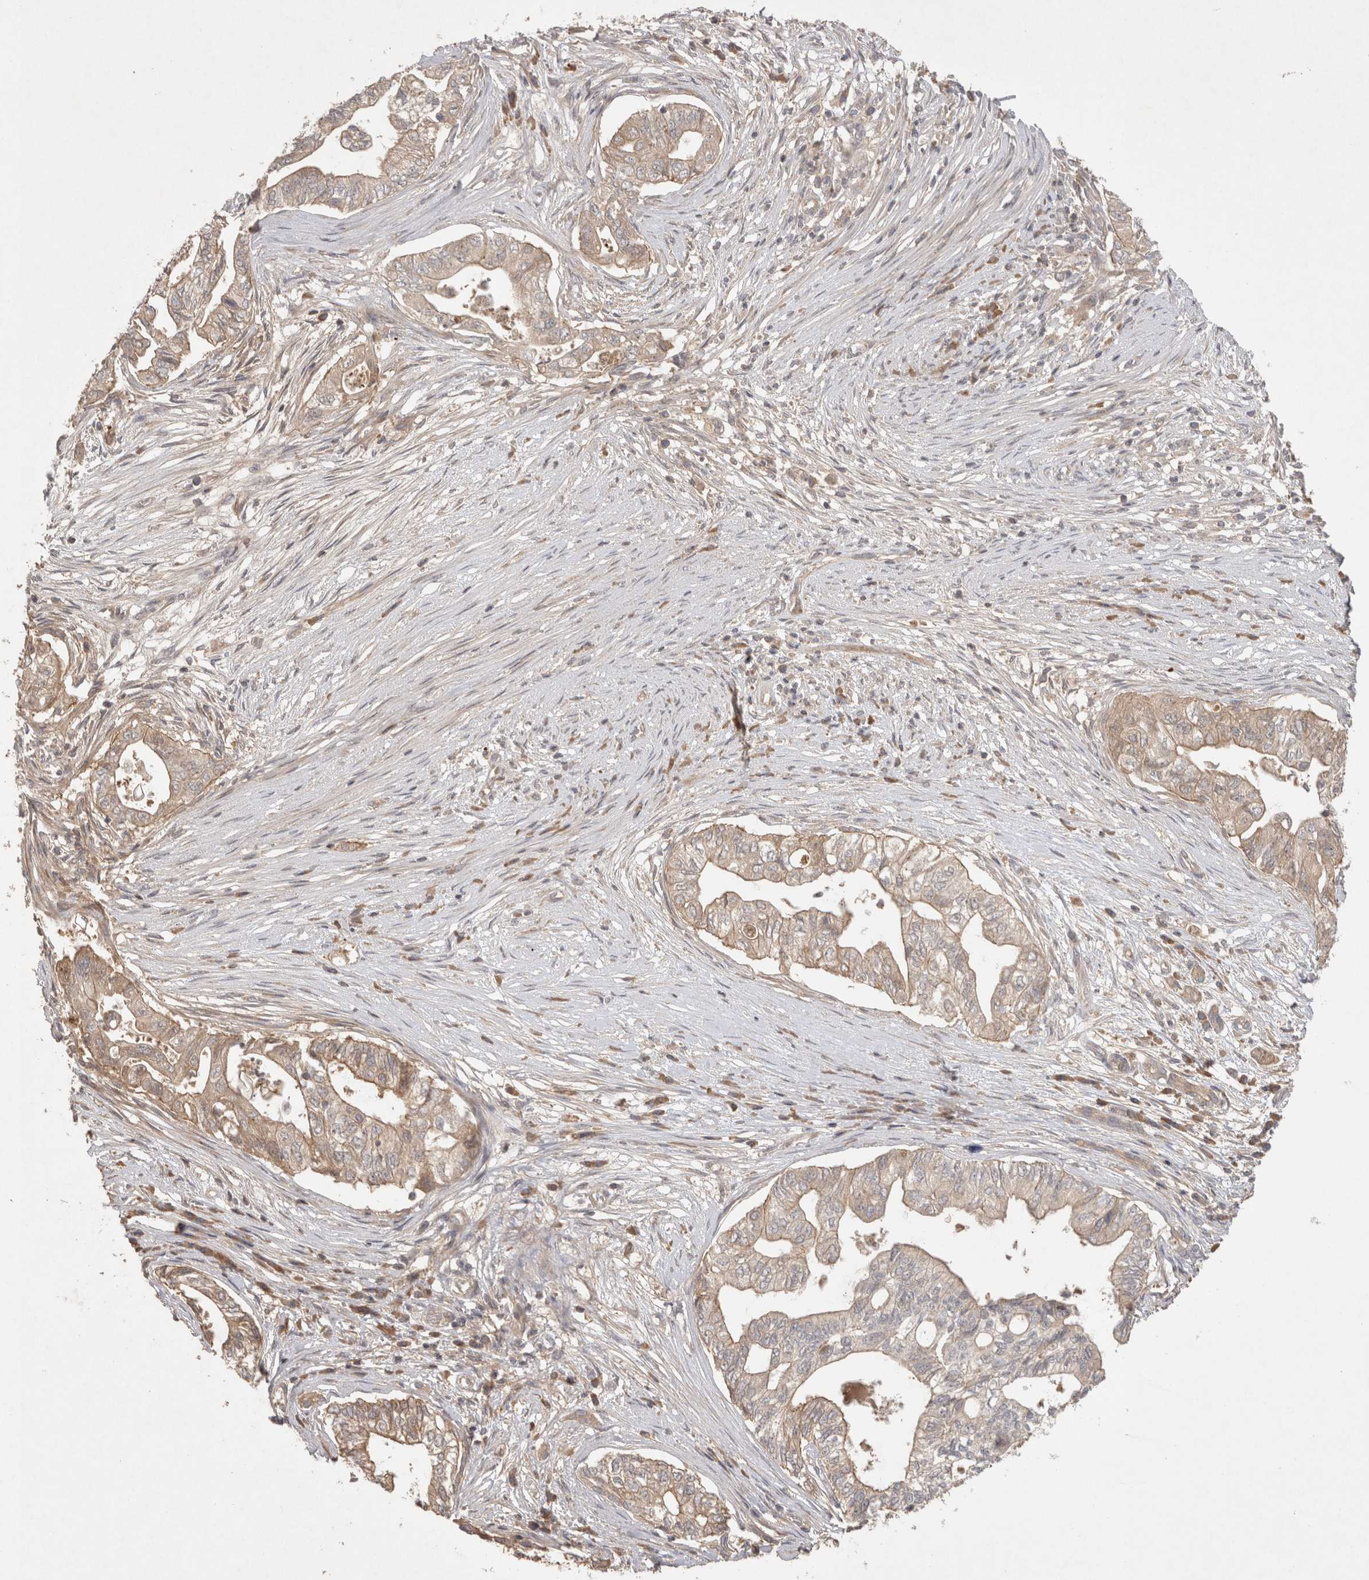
{"staining": {"intensity": "weak", "quantity": "25%-75%", "location": "cytoplasmic/membranous"}, "tissue": "pancreatic cancer", "cell_type": "Tumor cells", "image_type": "cancer", "snomed": [{"axis": "morphology", "description": "Adenocarcinoma, NOS"}, {"axis": "topography", "description": "Pancreas"}], "caption": "Pancreatic adenocarcinoma stained for a protein (brown) reveals weak cytoplasmic/membranous positive staining in approximately 25%-75% of tumor cells.", "gene": "PPP1R42", "patient": {"sex": "male", "age": 72}}